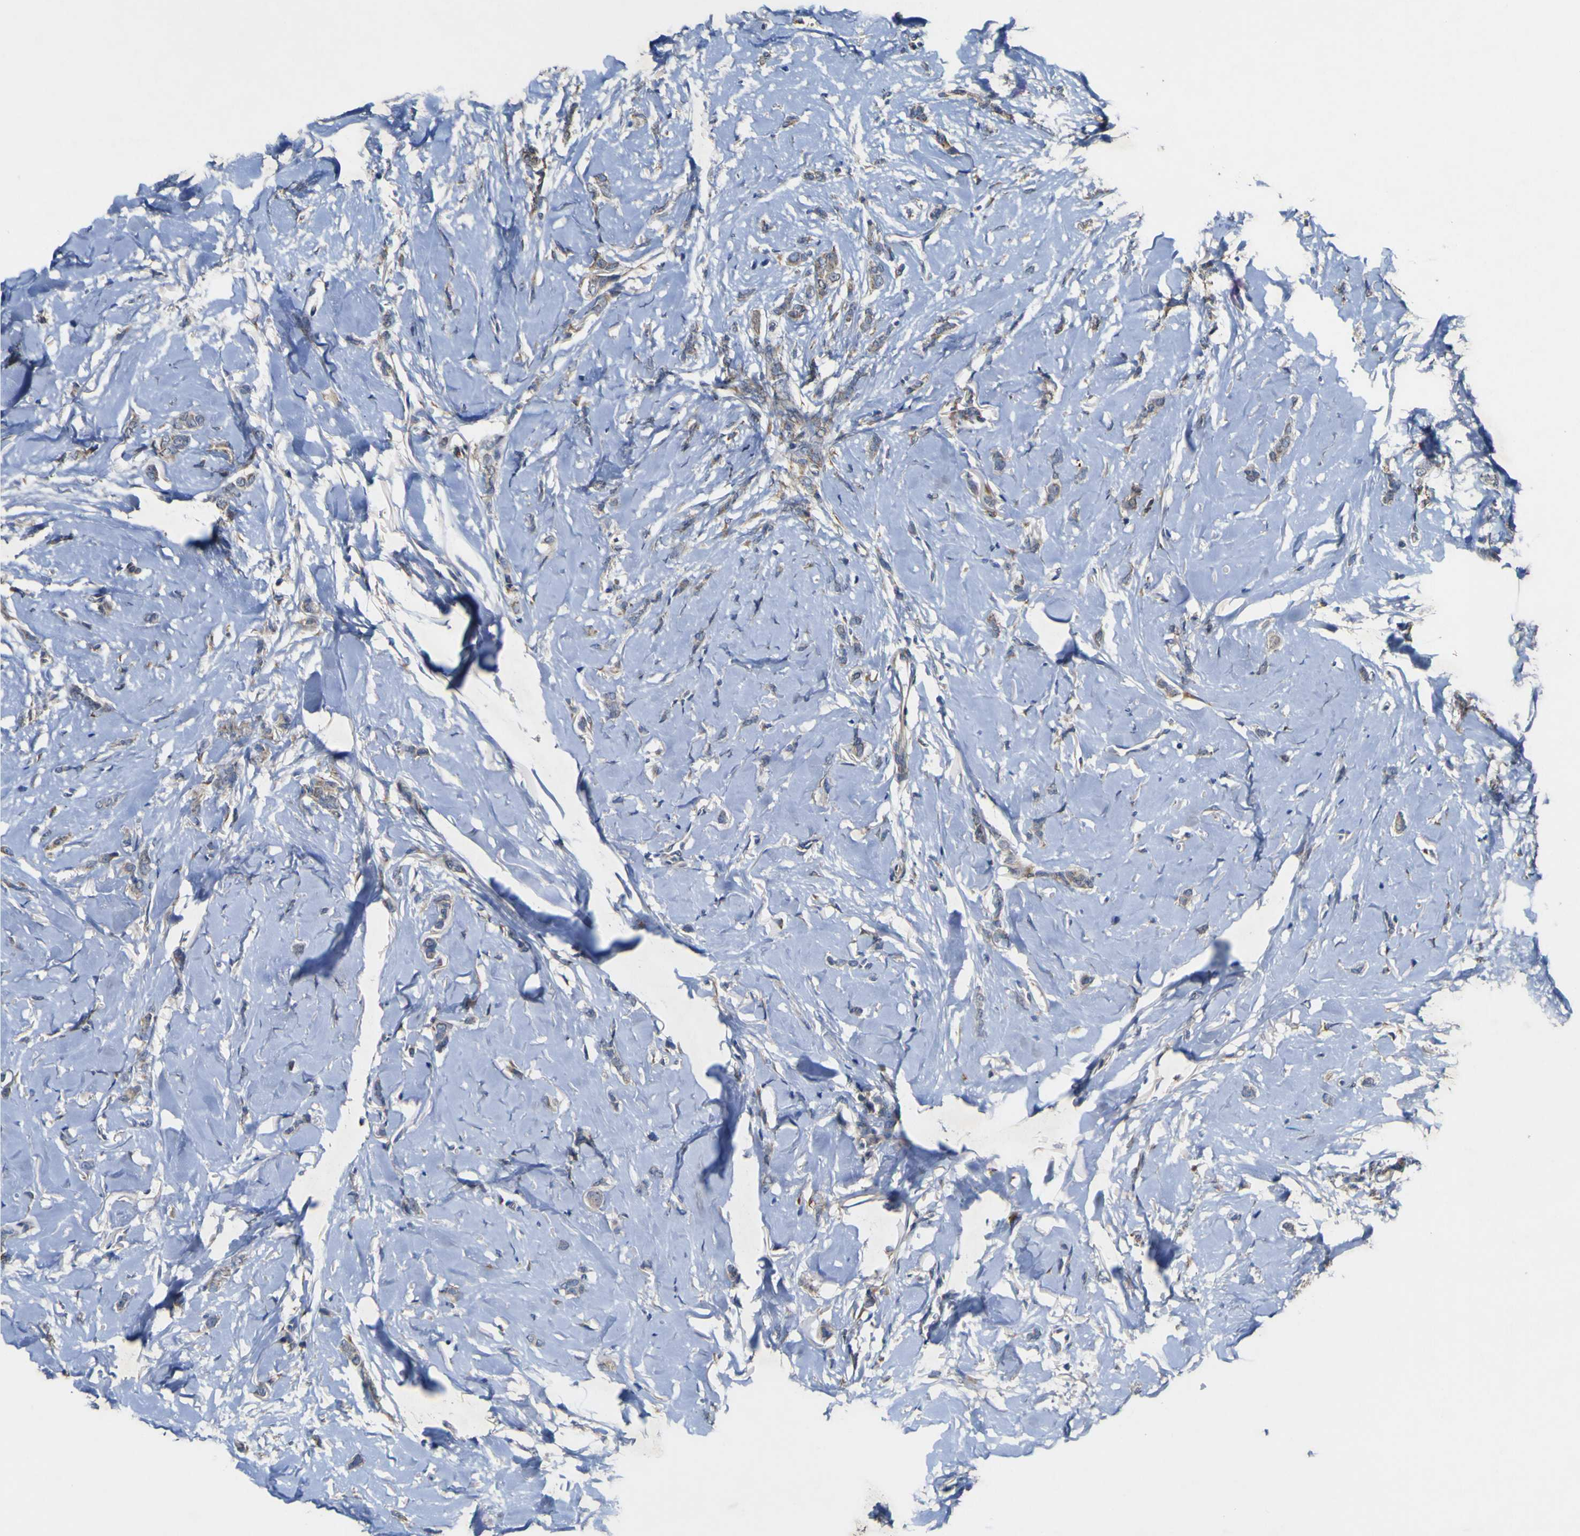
{"staining": {"intensity": "weak", "quantity": ">75%", "location": "cytoplasmic/membranous"}, "tissue": "breast cancer", "cell_type": "Tumor cells", "image_type": "cancer", "snomed": [{"axis": "morphology", "description": "Lobular carcinoma"}, {"axis": "topography", "description": "Skin"}, {"axis": "topography", "description": "Breast"}], "caption": "Immunohistochemical staining of human breast cancer shows low levels of weak cytoplasmic/membranous positivity in approximately >75% of tumor cells.", "gene": "IRAK2", "patient": {"sex": "female", "age": 46}}